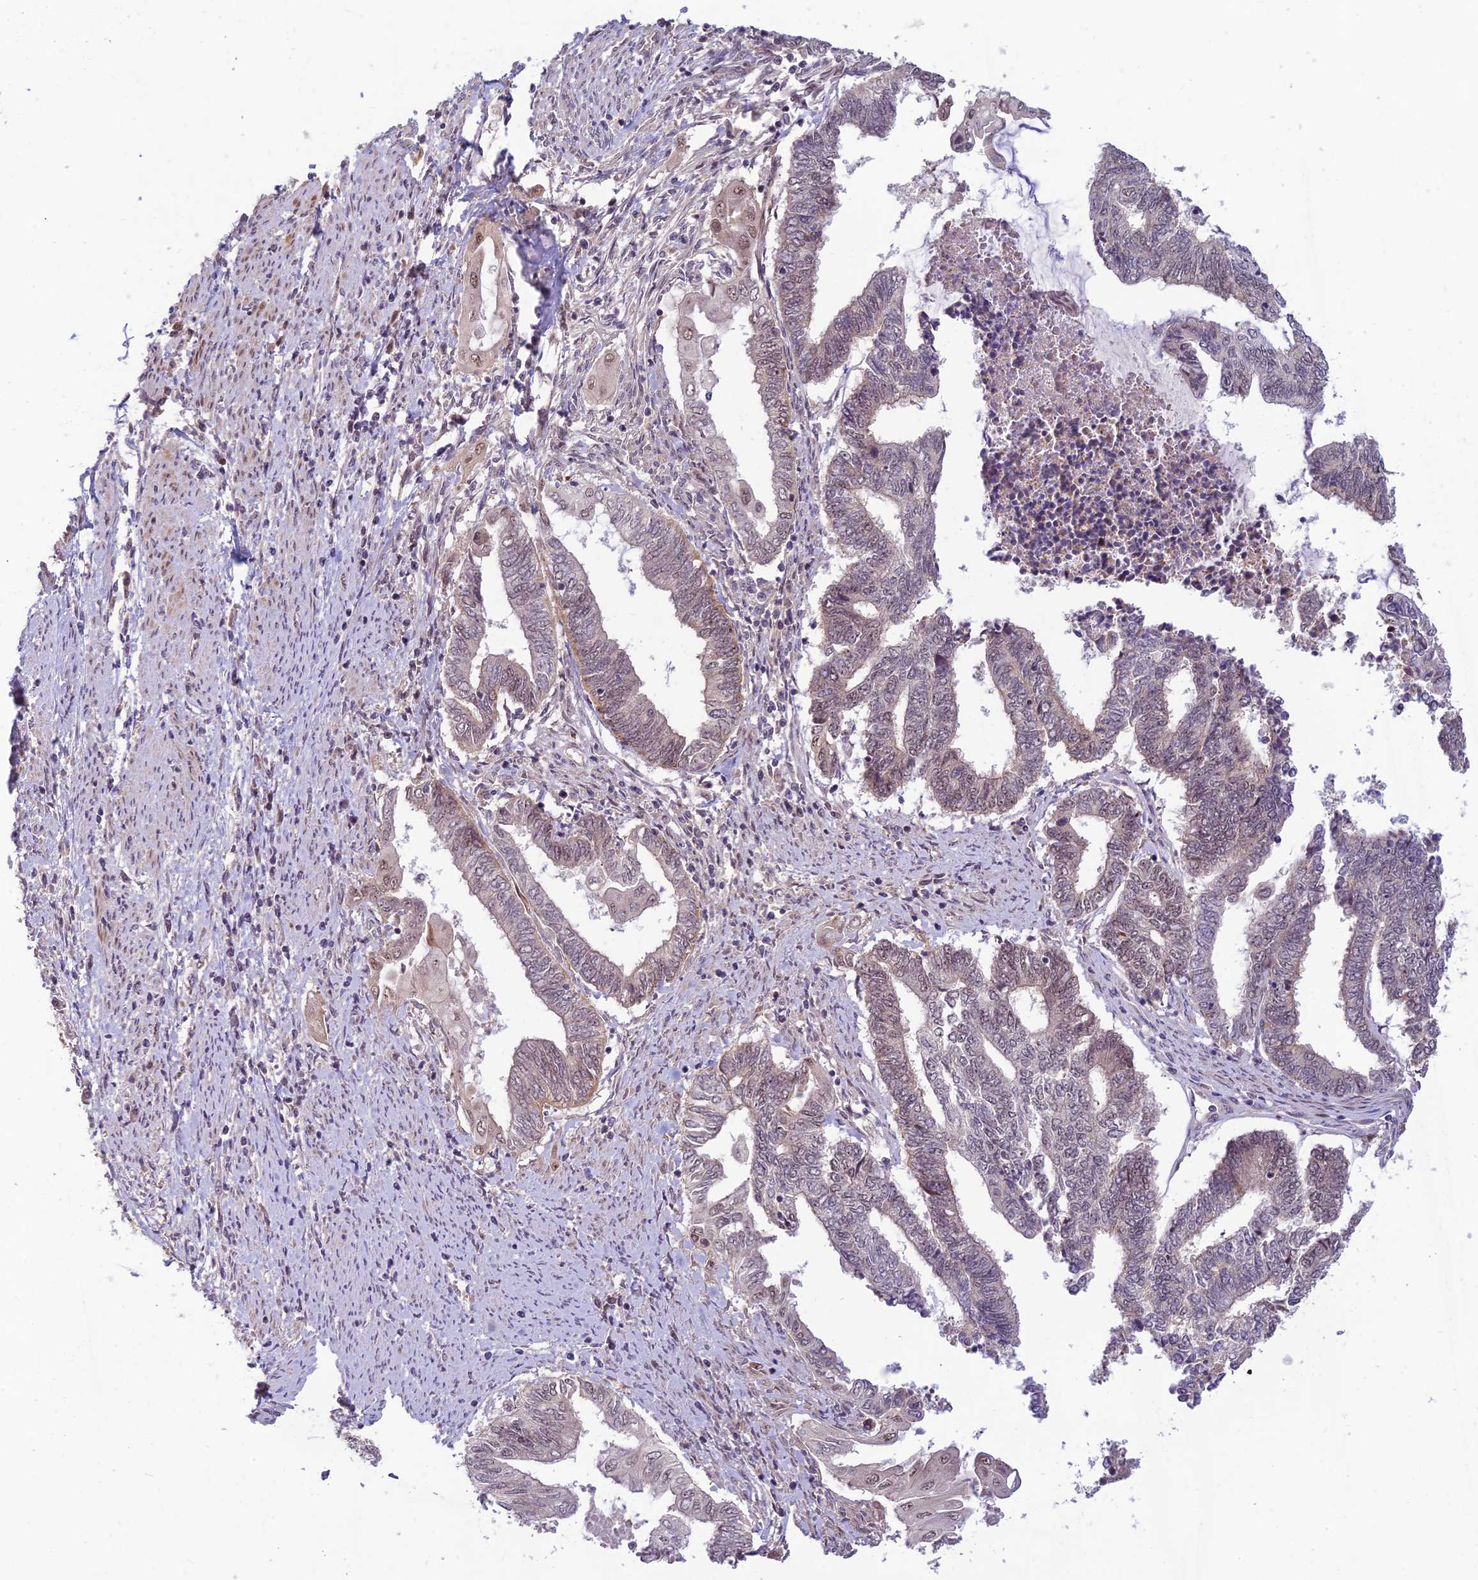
{"staining": {"intensity": "weak", "quantity": "<25%", "location": "nuclear"}, "tissue": "endometrial cancer", "cell_type": "Tumor cells", "image_type": "cancer", "snomed": [{"axis": "morphology", "description": "Adenocarcinoma, NOS"}, {"axis": "topography", "description": "Uterus"}, {"axis": "topography", "description": "Endometrium"}], "caption": "Tumor cells show no significant protein staining in endometrial adenocarcinoma. Nuclei are stained in blue.", "gene": "ASPDH", "patient": {"sex": "female", "age": 70}}